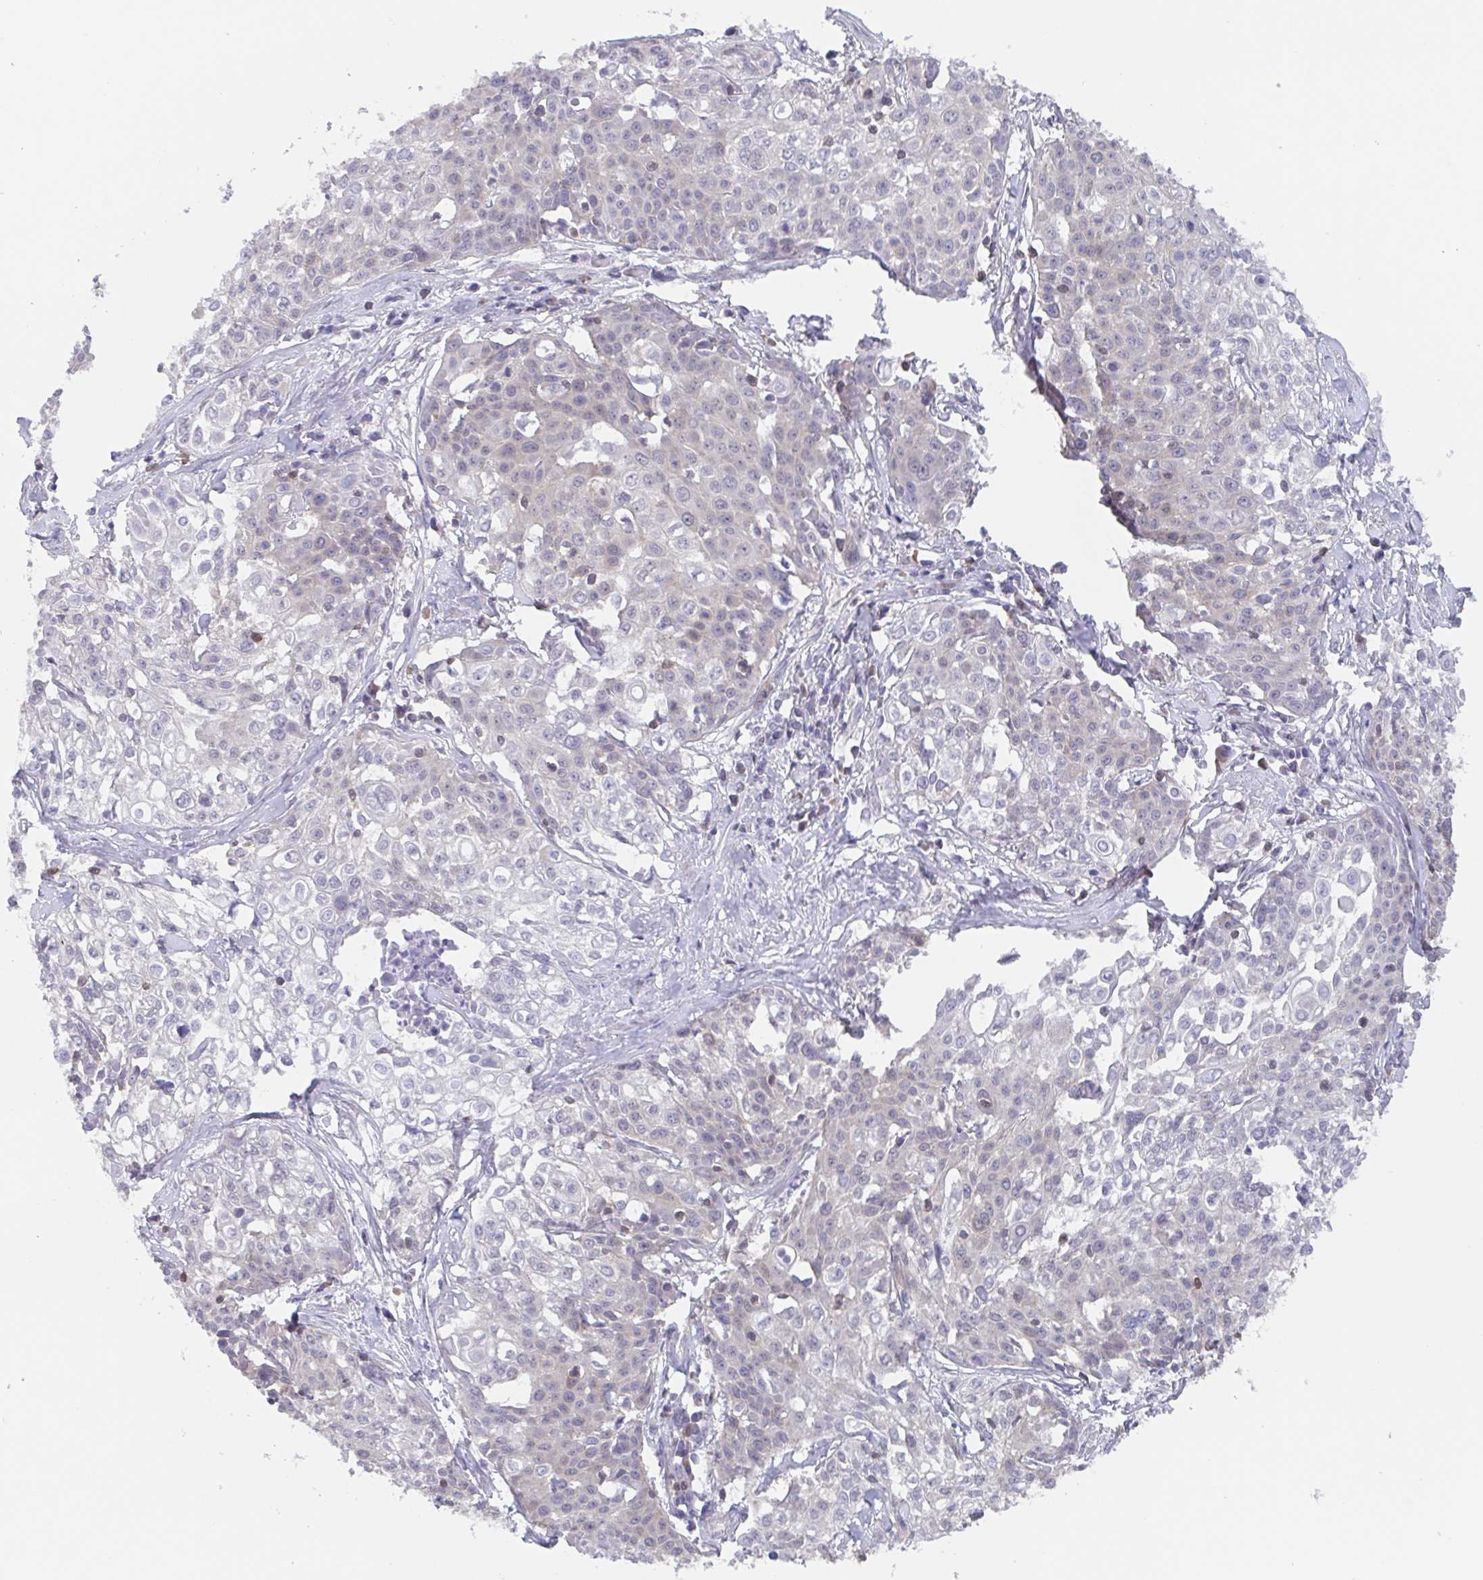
{"staining": {"intensity": "negative", "quantity": "none", "location": "none"}, "tissue": "cervical cancer", "cell_type": "Tumor cells", "image_type": "cancer", "snomed": [{"axis": "morphology", "description": "Squamous cell carcinoma, NOS"}, {"axis": "topography", "description": "Cervix"}], "caption": "DAB immunohistochemical staining of cervical squamous cell carcinoma reveals no significant positivity in tumor cells.", "gene": "AGFG2", "patient": {"sex": "female", "age": 39}}